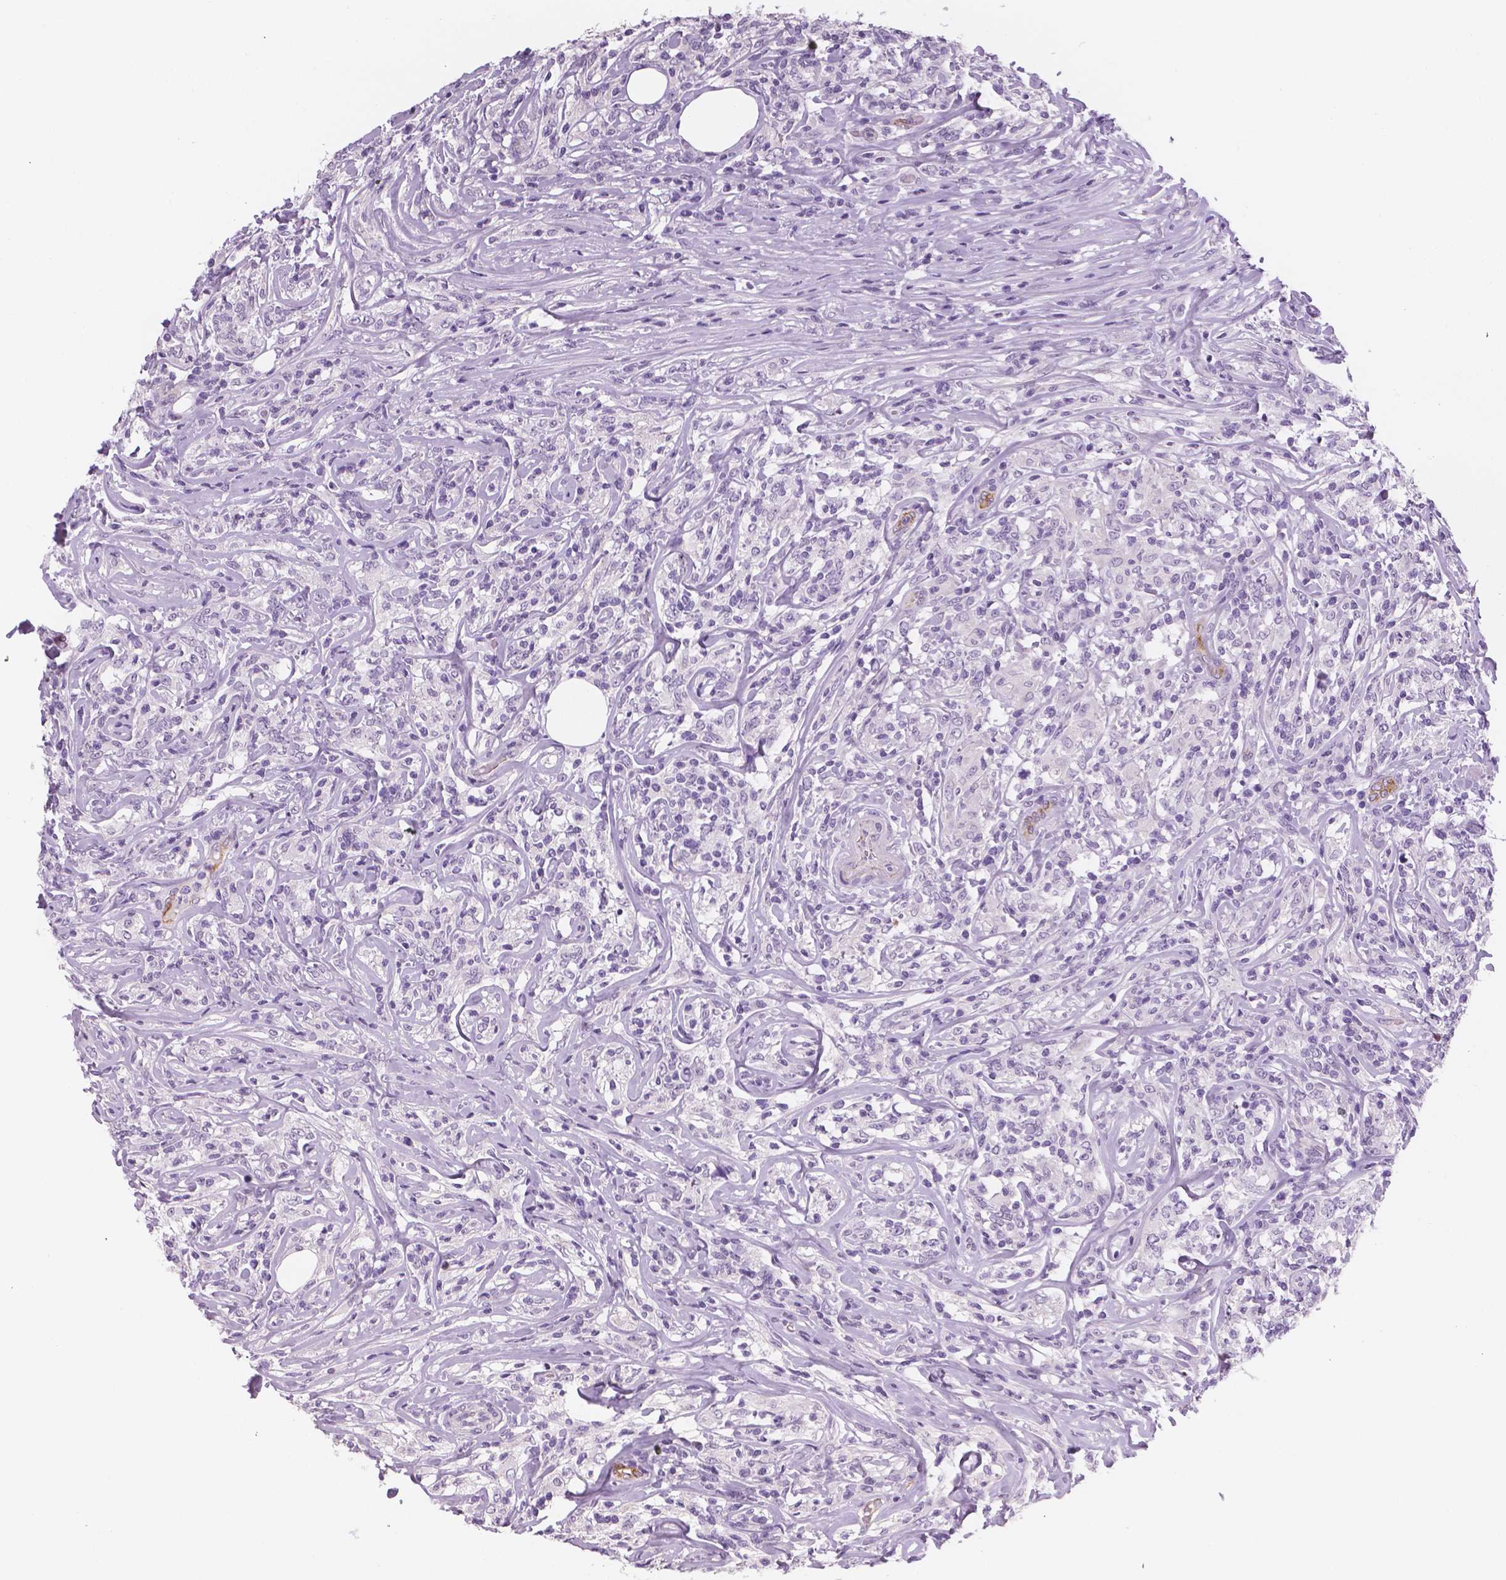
{"staining": {"intensity": "negative", "quantity": "none", "location": "none"}, "tissue": "lymphoma", "cell_type": "Tumor cells", "image_type": "cancer", "snomed": [{"axis": "morphology", "description": "Malignant lymphoma, non-Hodgkin's type, High grade"}, {"axis": "topography", "description": "Lymph node"}], "caption": "The IHC micrograph has no significant expression in tumor cells of malignant lymphoma, non-Hodgkin's type (high-grade) tissue. Nuclei are stained in blue.", "gene": "TSPAN7", "patient": {"sex": "female", "age": 84}}